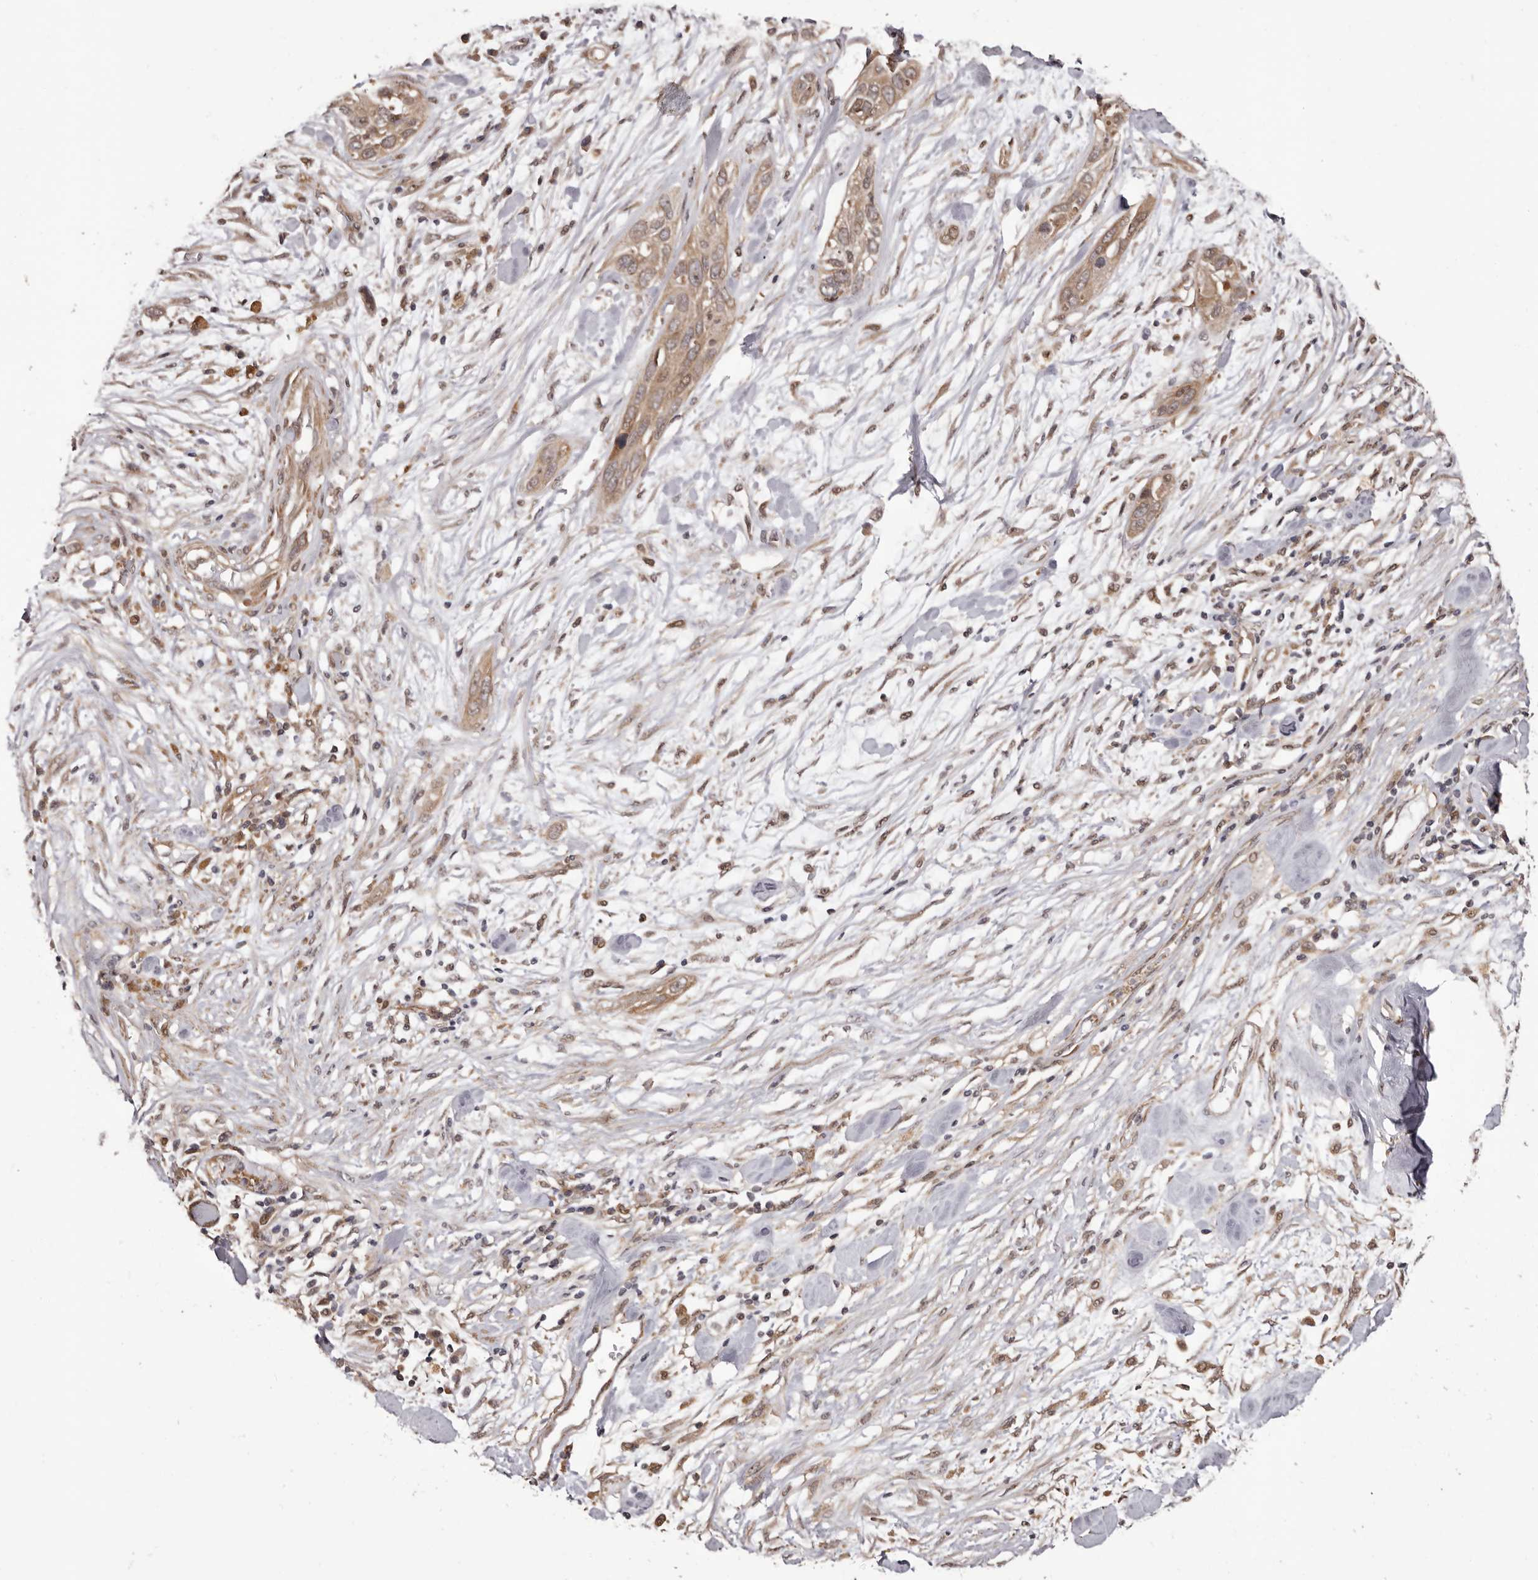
{"staining": {"intensity": "weak", "quantity": ">75%", "location": "cytoplasmic/membranous"}, "tissue": "pancreatic cancer", "cell_type": "Tumor cells", "image_type": "cancer", "snomed": [{"axis": "morphology", "description": "Adenocarcinoma, NOS"}, {"axis": "topography", "description": "Pancreas"}], "caption": "Protein staining of pancreatic adenocarcinoma tissue reveals weak cytoplasmic/membranous positivity in about >75% of tumor cells.", "gene": "ZCCHC7", "patient": {"sex": "female", "age": 60}}